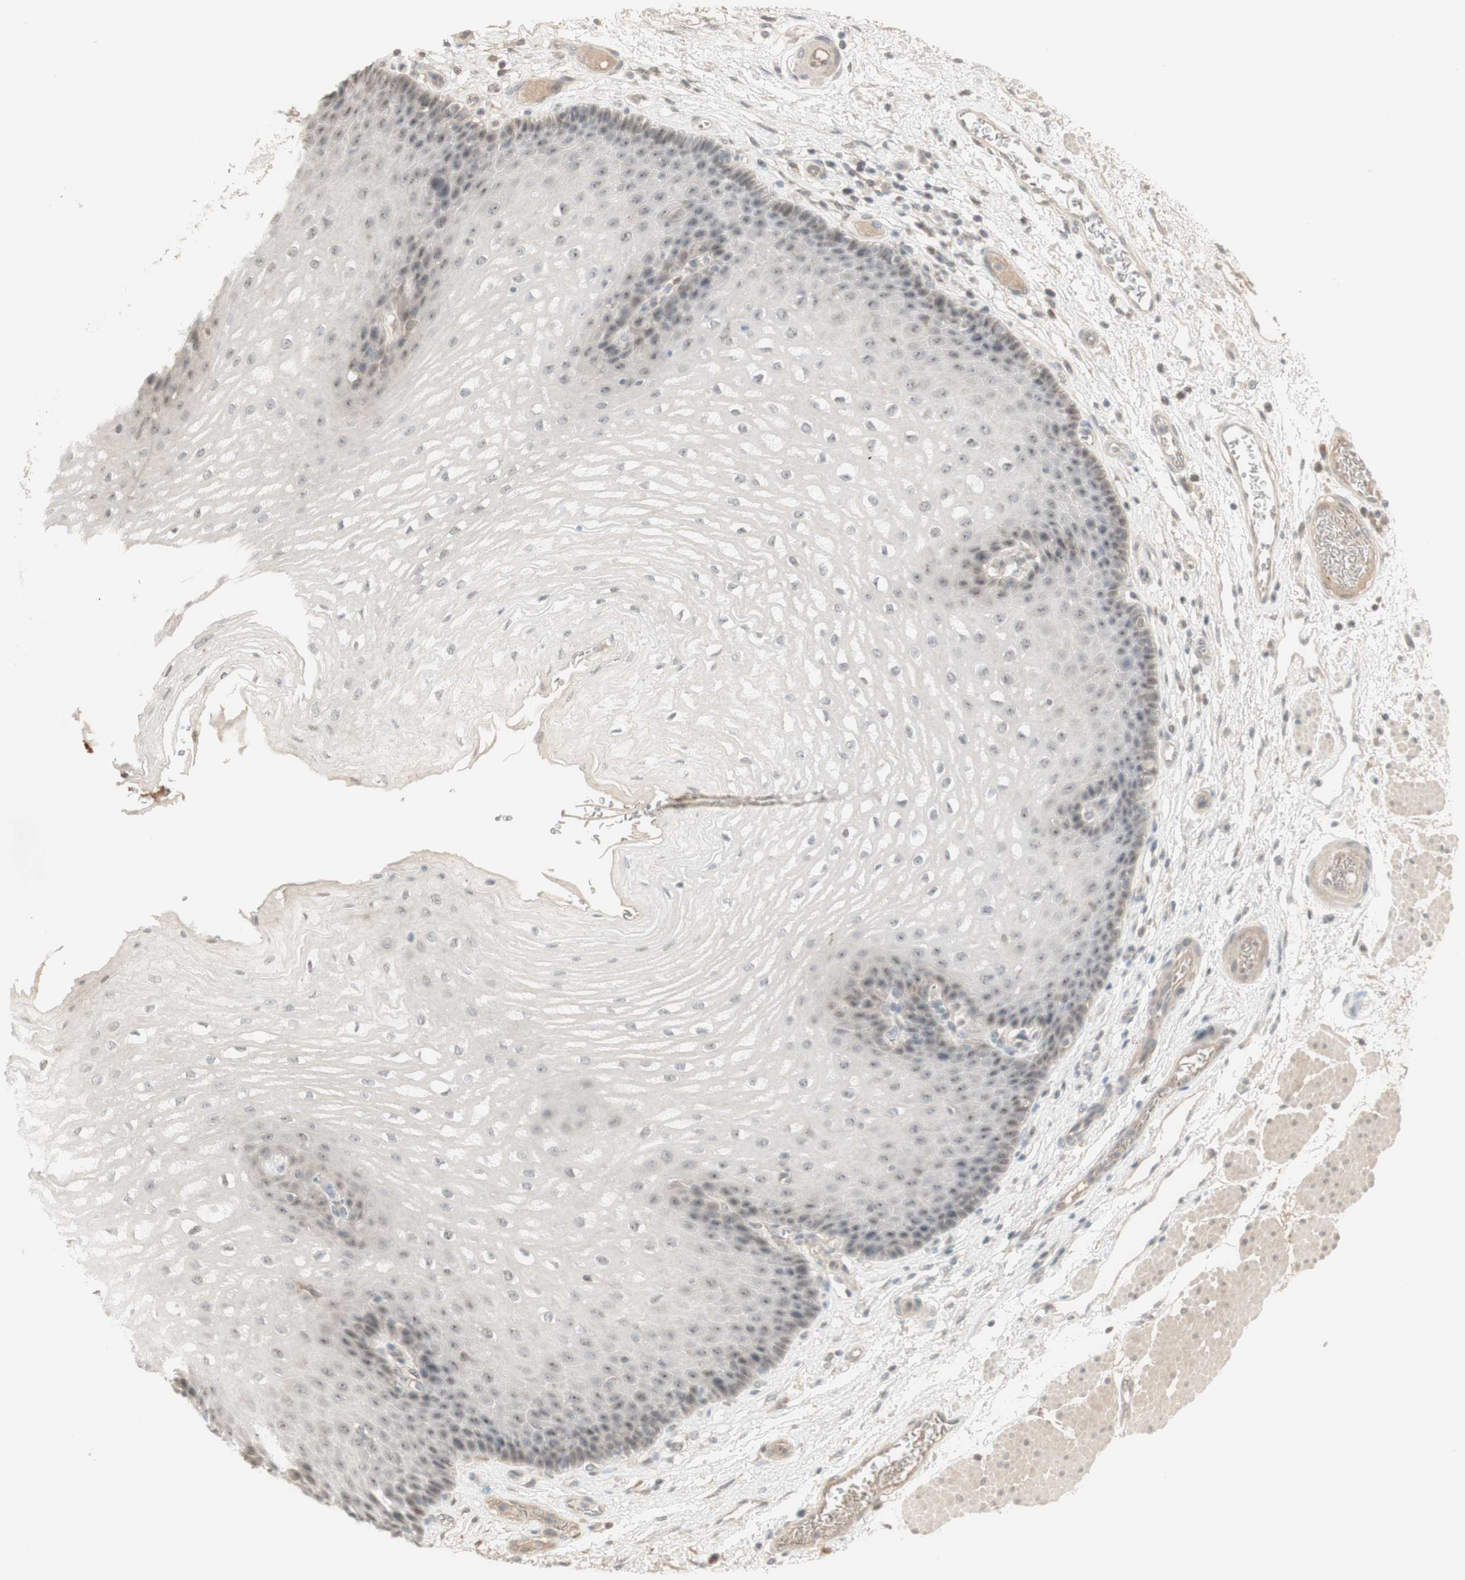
{"staining": {"intensity": "negative", "quantity": "none", "location": "none"}, "tissue": "esophagus", "cell_type": "Squamous epithelial cells", "image_type": "normal", "snomed": [{"axis": "morphology", "description": "Normal tissue, NOS"}, {"axis": "topography", "description": "Esophagus"}], "caption": "Unremarkable esophagus was stained to show a protein in brown. There is no significant staining in squamous epithelial cells.", "gene": "PLCD4", "patient": {"sex": "male", "age": 54}}